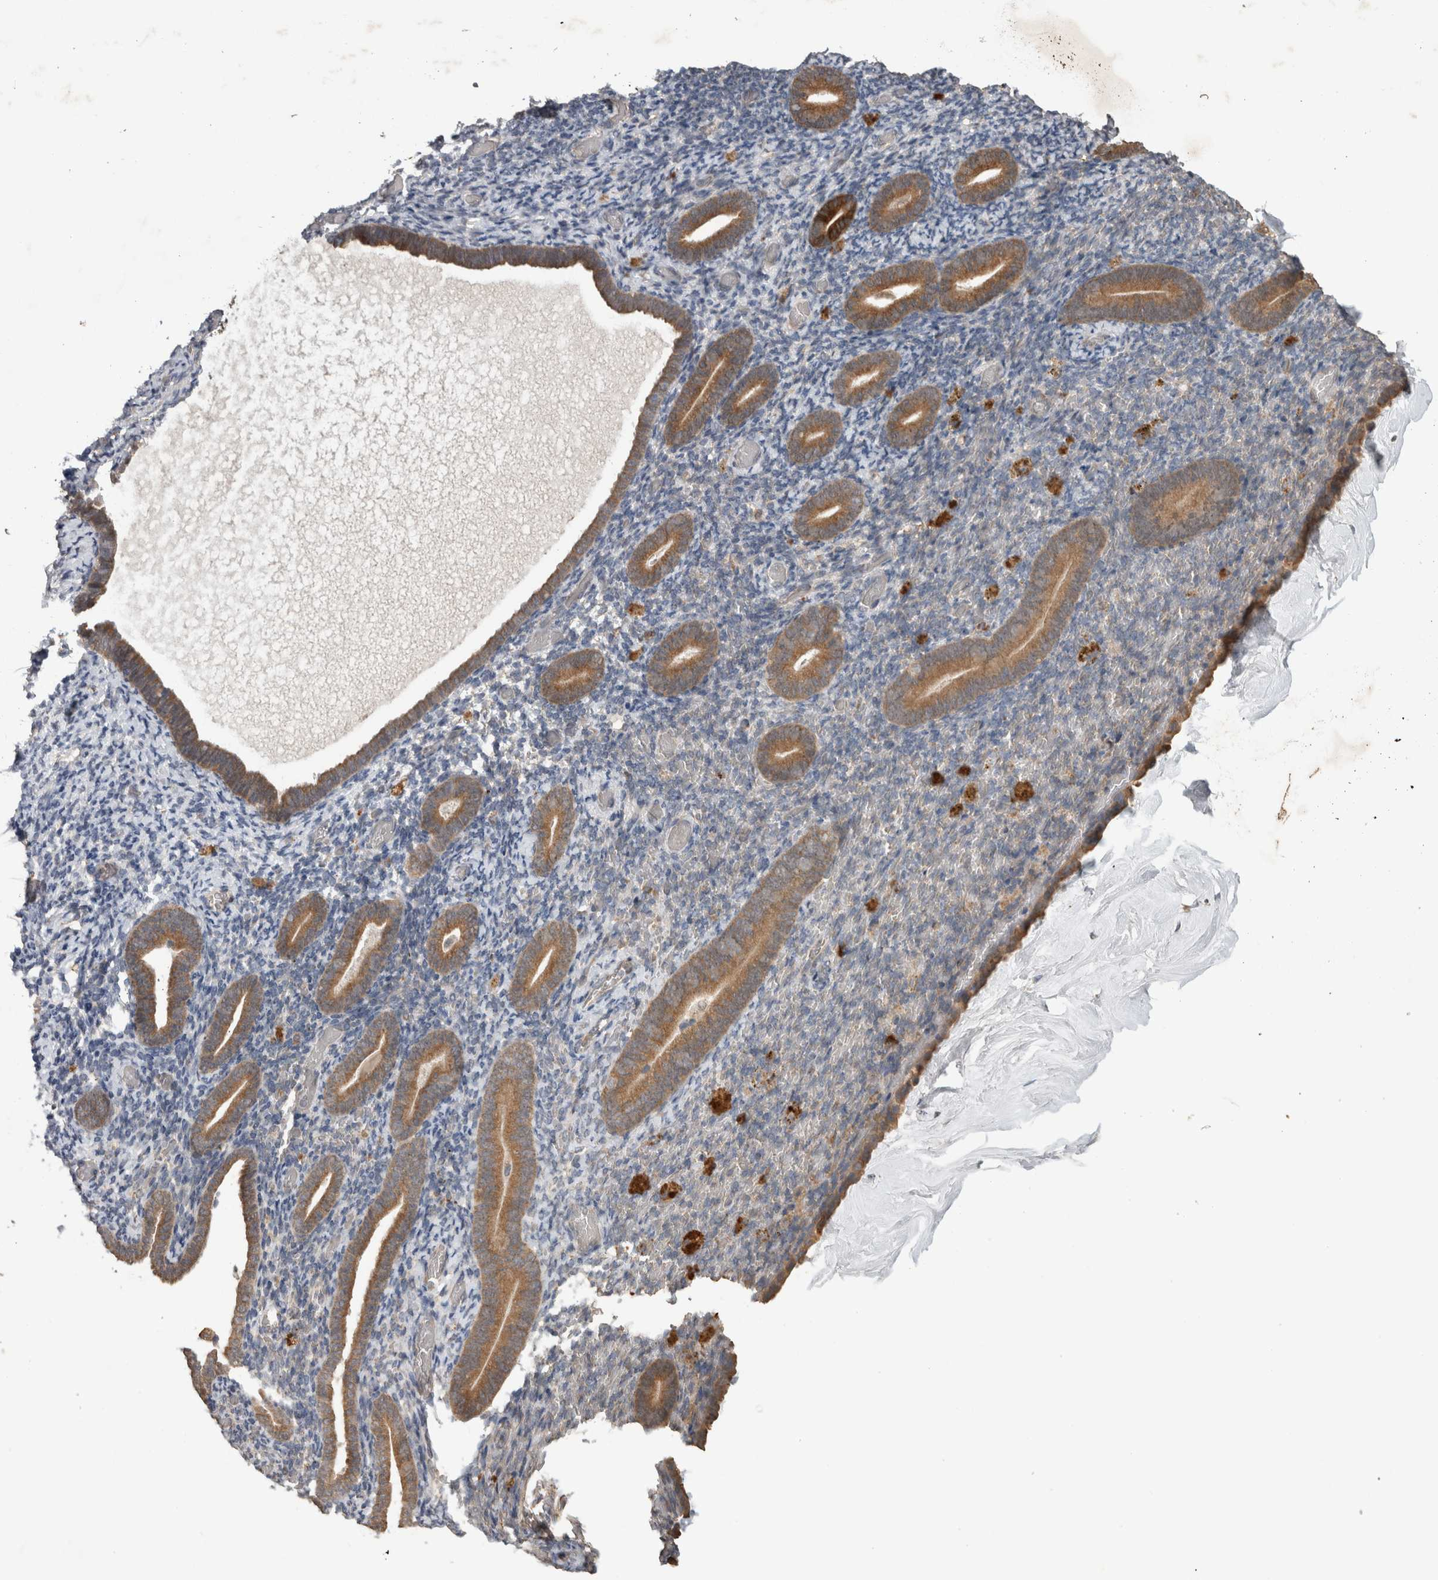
{"staining": {"intensity": "negative", "quantity": "none", "location": "none"}, "tissue": "endometrium", "cell_type": "Cells in endometrial stroma", "image_type": "normal", "snomed": [{"axis": "morphology", "description": "Normal tissue, NOS"}, {"axis": "topography", "description": "Endometrium"}], "caption": "Cells in endometrial stroma show no significant protein positivity in benign endometrium. (DAB IHC with hematoxylin counter stain).", "gene": "ADGRL3", "patient": {"sex": "female", "age": 51}}